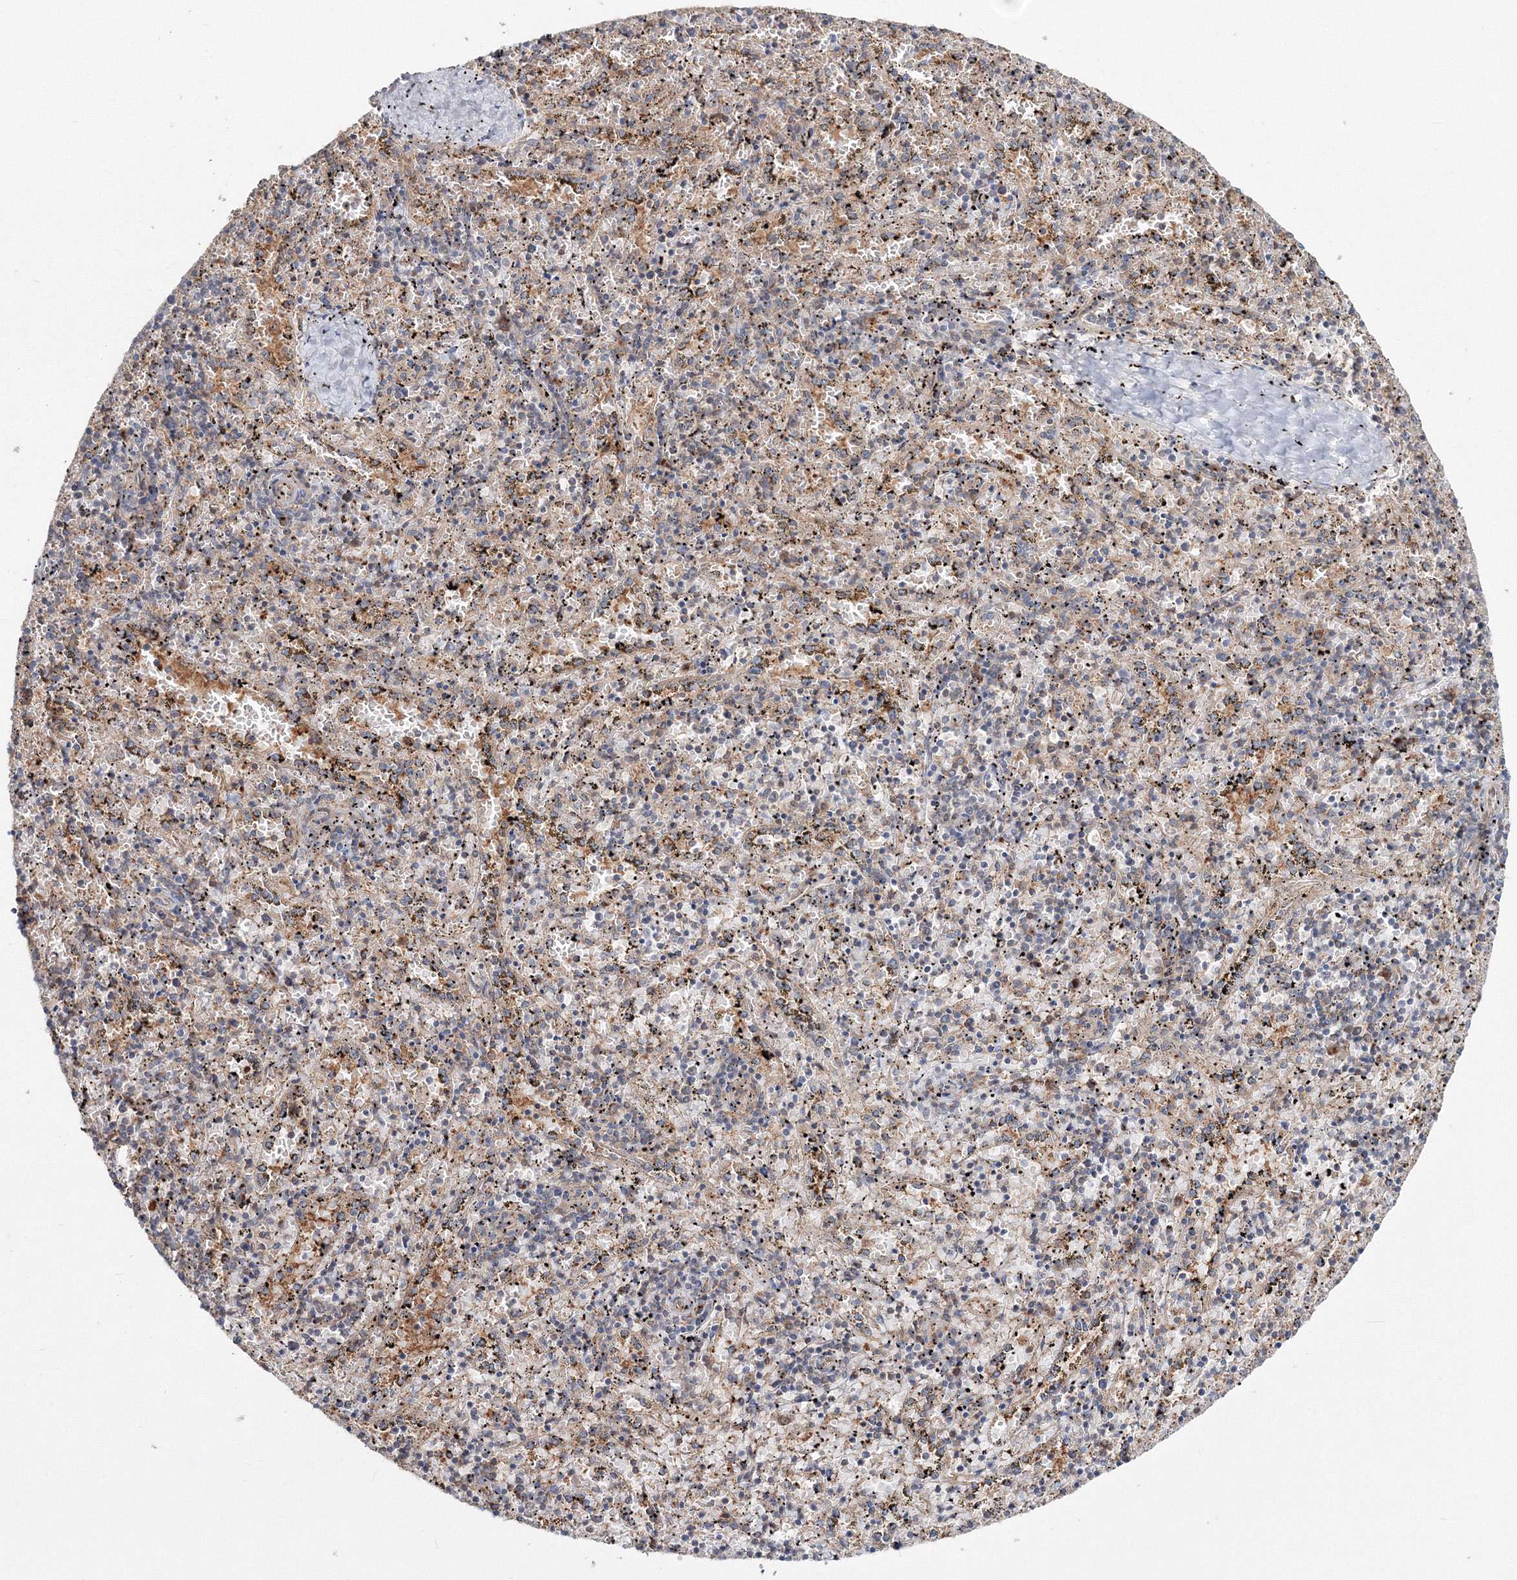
{"staining": {"intensity": "weak", "quantity": "<25%", "location": "cytoplasmic/membranous"}, "tissue": "spleen", "cell_type": "Cells in red pulp", "image_type": "normal", "snomed": [{"axis": "morphology", "description": "Normal tissue, NOS"}, {"axis": "topography", "description": "Spleen"}], "caption": "Histopathology image shows no significant protein expression in cells in red pulp of unremarkable spleen. (DAB (3,3'-diaminobenzidine) immunohistochemistry (IHC), high magnification).", "gene": "PEX13", "patient": {"sex": "male", "age": 11}}